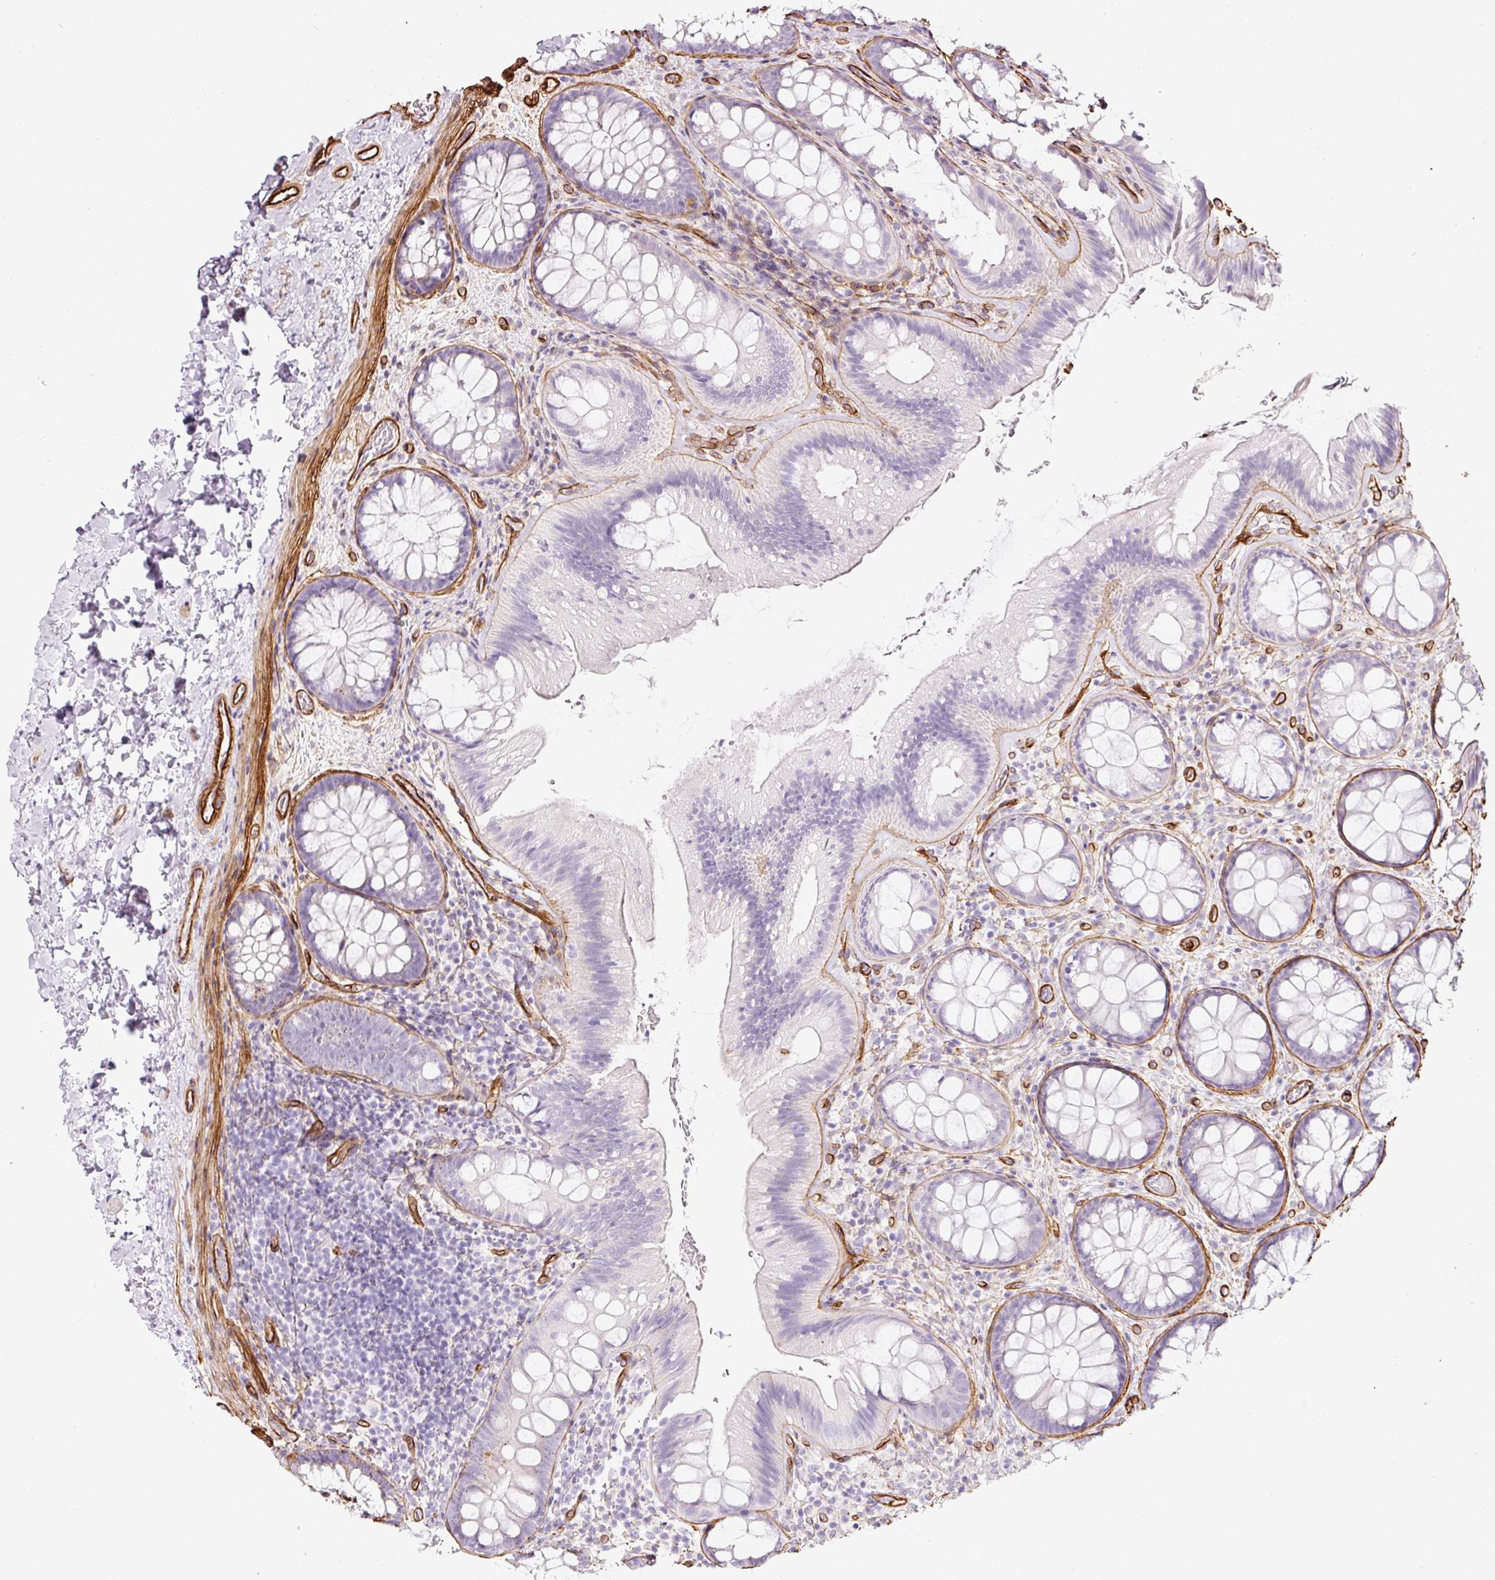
{"staining": {"intensity": "strong", "quantity": ">75%", "location": "cytoplasmic/membranous"}, "tissue": "colon", "cell_type": "Endothelial cells", "image_type": "normal", "snomed": [{"axis": "morphology", "description": "Normal tissue, NOS"}, {"axis": "topography", "description": "Colon"}], "caption": "A photomicrograph showing strong cytoplasmic/membranous expression in approximately >75% of endothelial cells in benign colon, as visualized by brown immunohistochemical staining.", "gene": "LOXL4", "patient": {"sex": "male", "age": 46}}